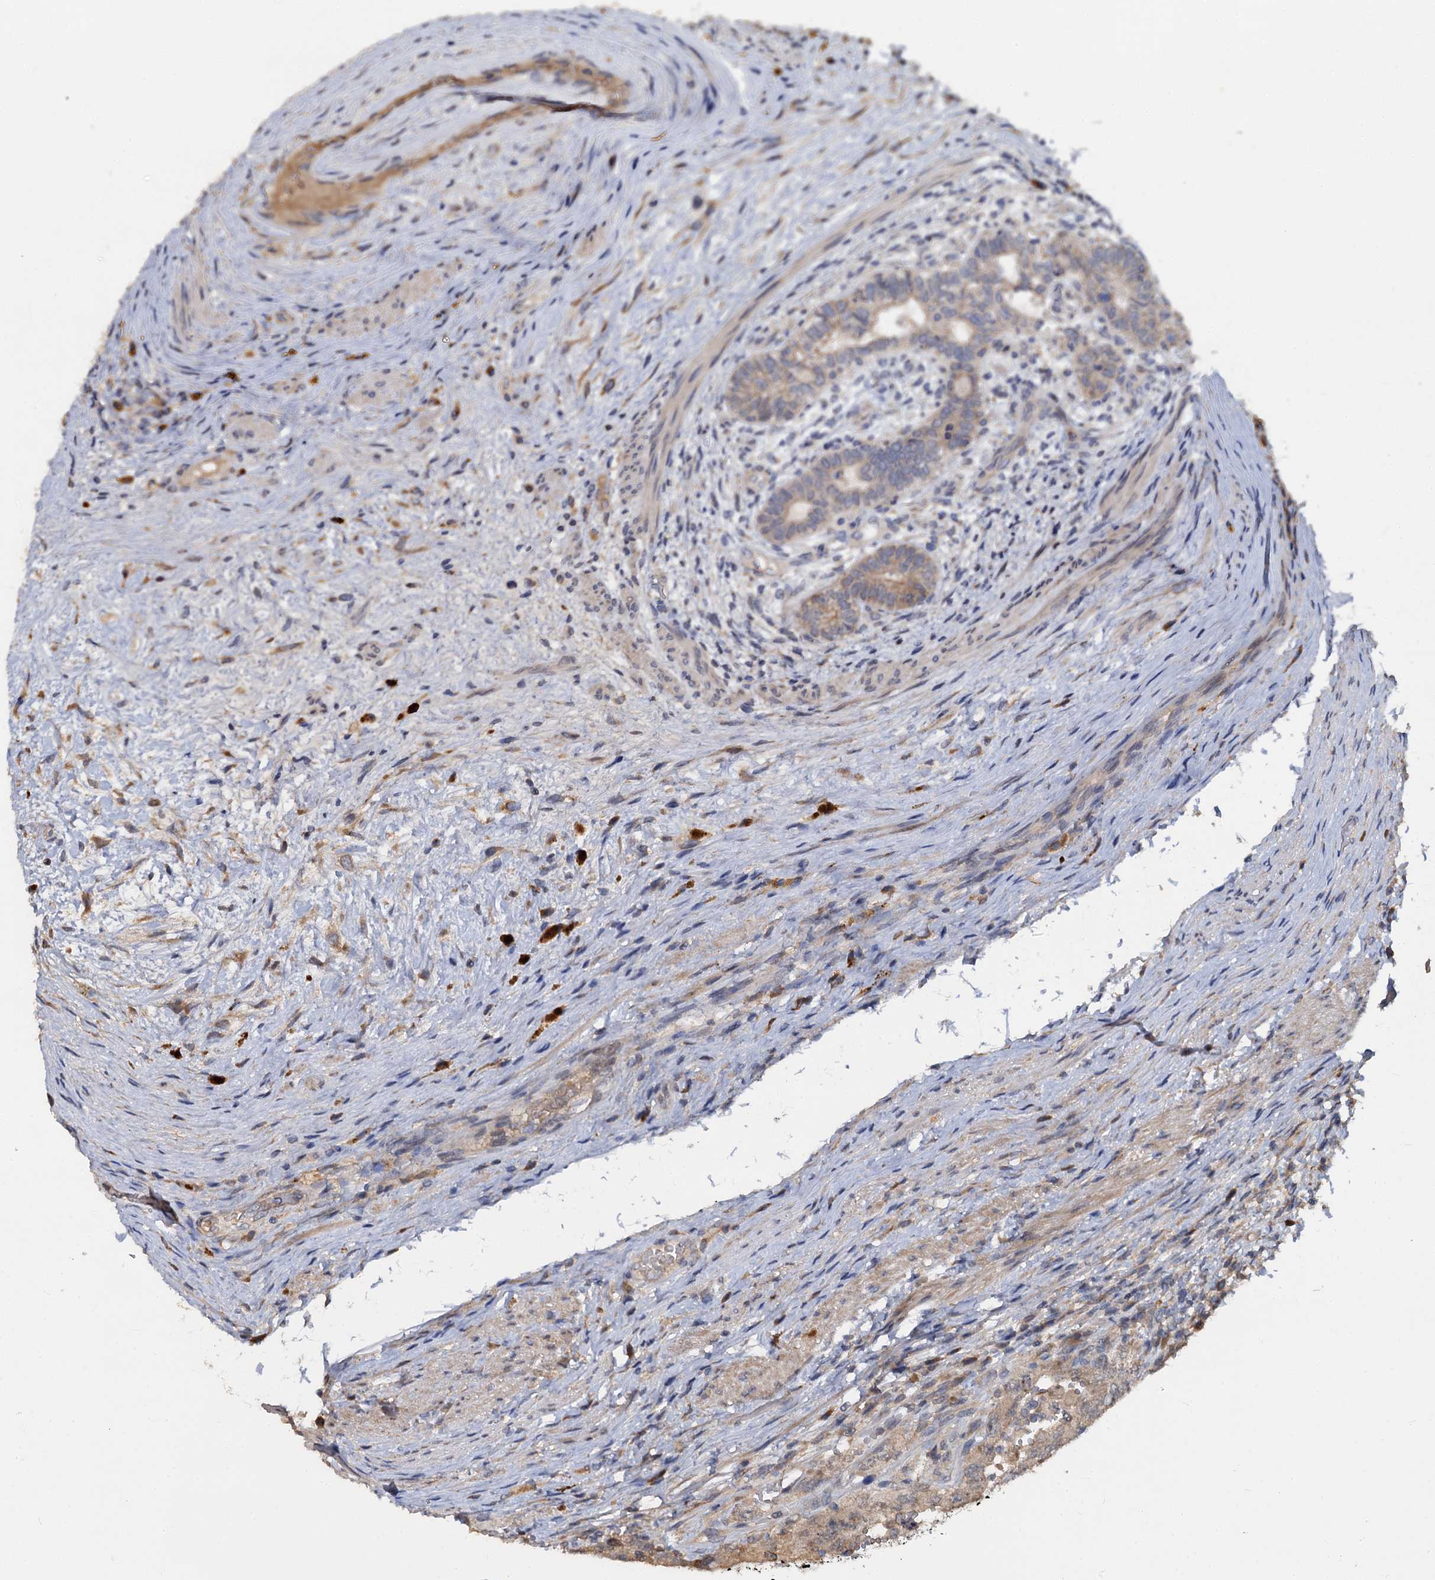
{"staining": {"intensity": "weak", "quantity": ">75%", "location": "cytoplasmic/membranous"}, "tissue": "testis cancer", "cell_type": "Tumor cells", "image_type": "cancer", "snomed": [{"axis": "morphology", "description": "Carcinoma, Embryonal, NOS"}, {"axis": "topography", "description": "Testis"}], "caption": "Brown immunohistochemical staining in testis cancer reveals weak cytoplasmic/membranous positivity in approximately >75% of tumor cells. Nuclei are stained in blue.", "gene": "CCDC184", "patient": {"sex": "male", "age": 26}}